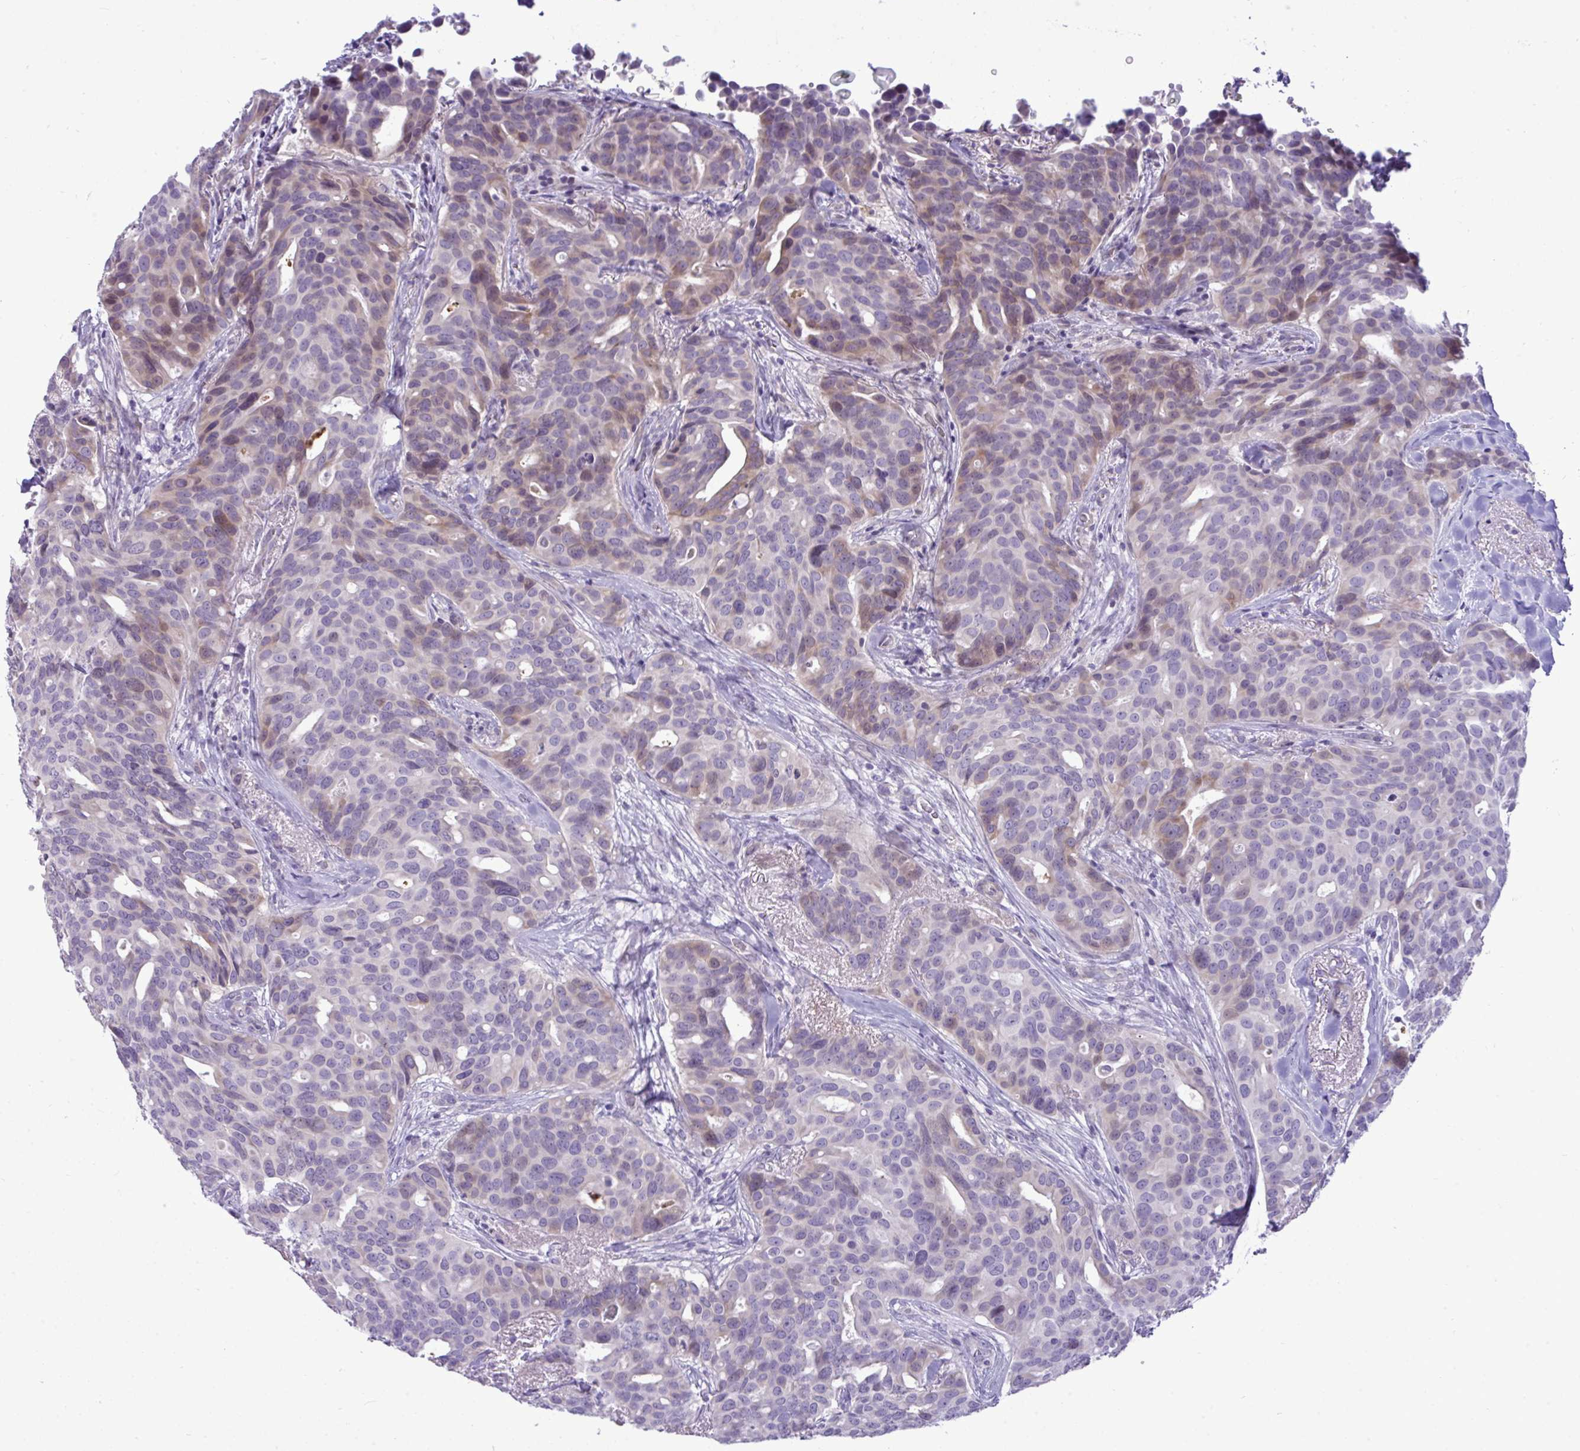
{"staining": {"intensity": "weak", "quantity": "<25%", "location": "cytoplasmic/membranous"}, "tissue": "breast cancer", "cell_type": "Tumor cells", "image_type": "cancer", "snomed": [{"axis": "morphology", "description": "Duct carcinoma"}, {"axis": "topography", "description": "Breast"}], "caption": "This is an immunohistochemistry photomicrograph of human breast intraductal carcinoma. There is no expression in tumor cells.", "gene": "SPAG1", "patient": {"sex": "female", "age": 54}}